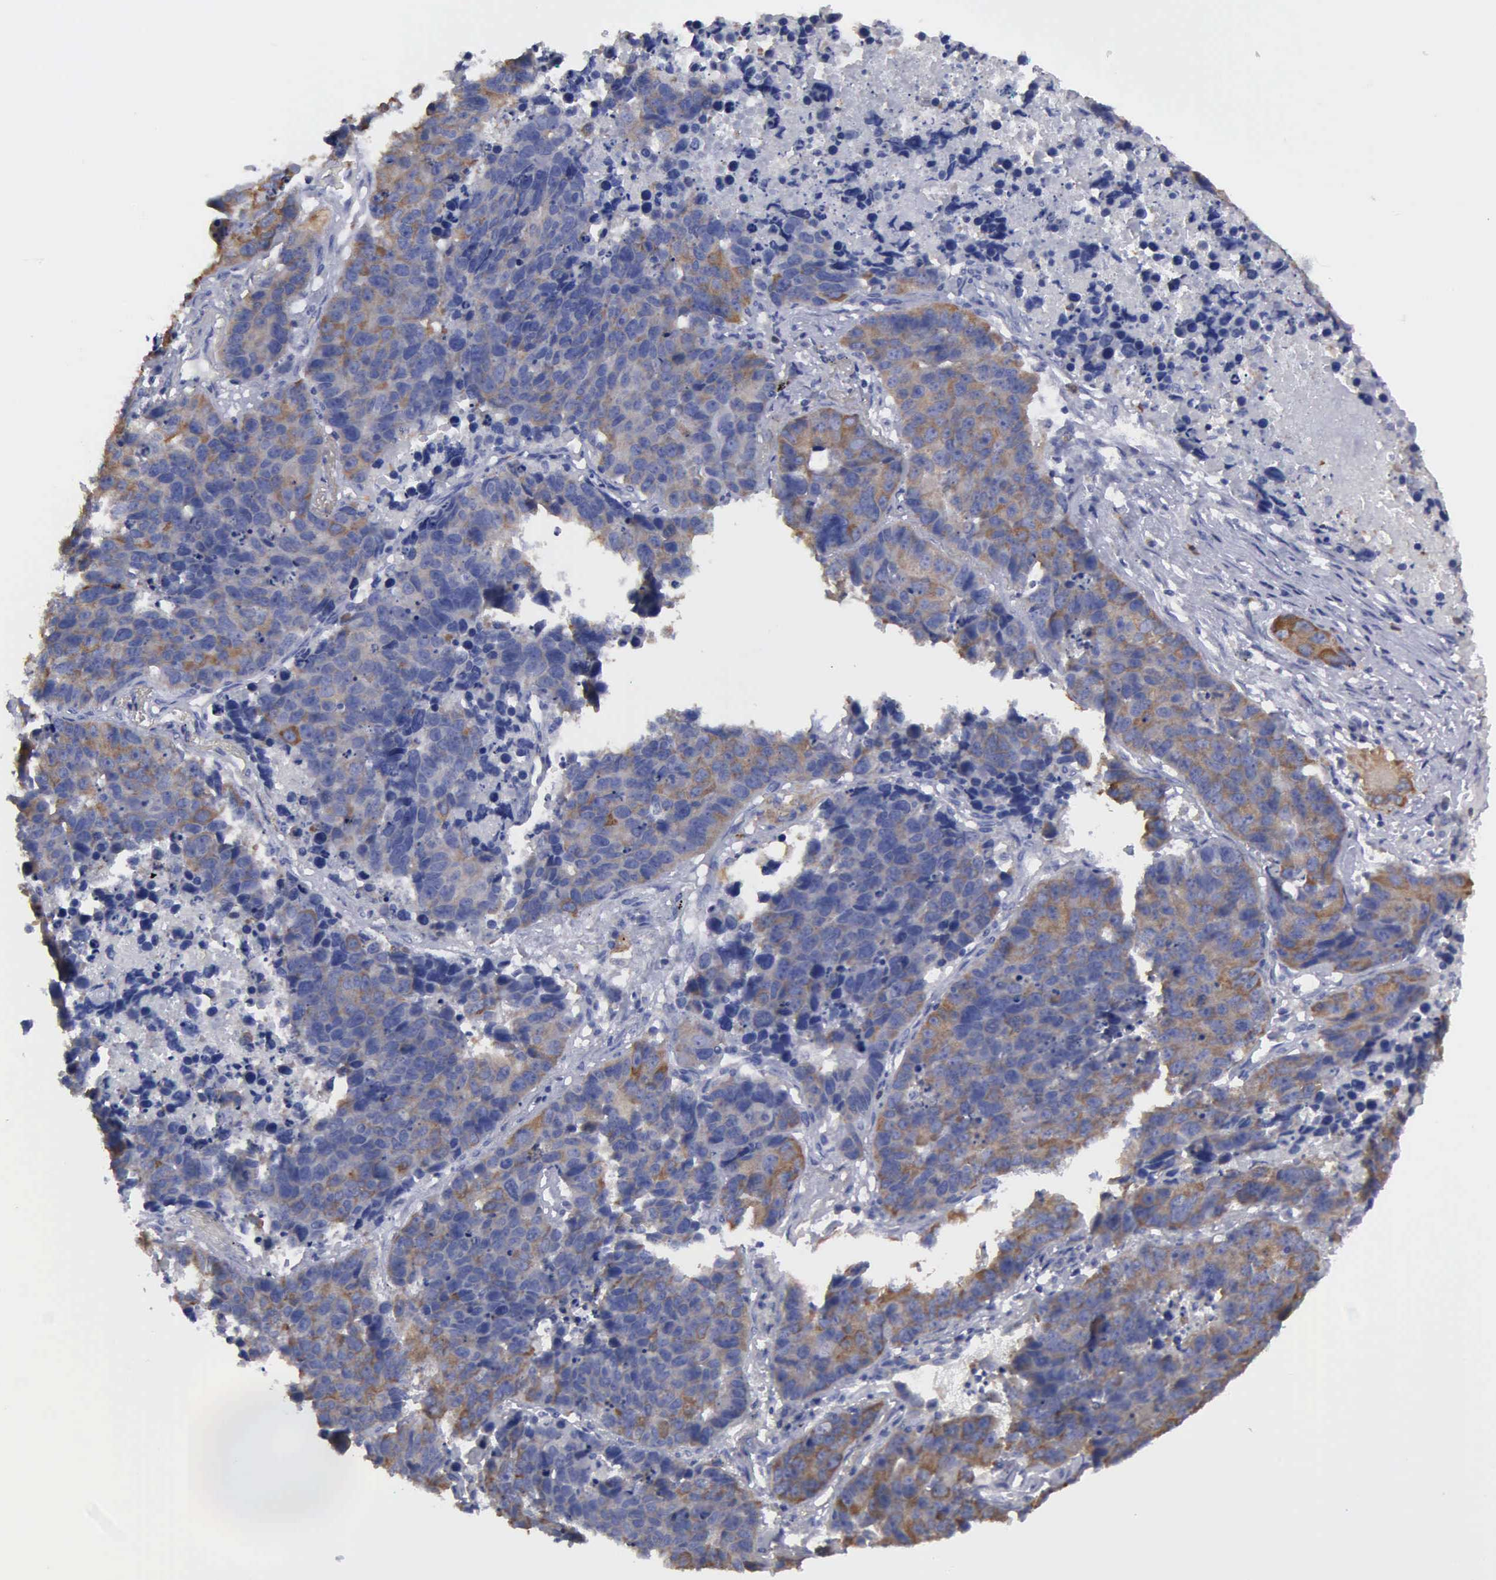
{"staining": {"intensity": "weak", "quantity": ">75%", "location": "cytoplasmic/membranous"}, "tissue": "lung cancer", "cell_type": "Tumor cells", "image_type": "cancer", "snomed": [{"axis": "morphology", "description": "Carcinoid, malignant, NOS"}, {"axis": "topography", "description": "Lung"}], "caption": "This histopathology image reveals IHC staining of lung cancer, with low weak cytoplasmic/membranous staining in approximately >75% of tumor cells.", "gene": "G6PD", "patient": {"sex": "male", "age": 60}}